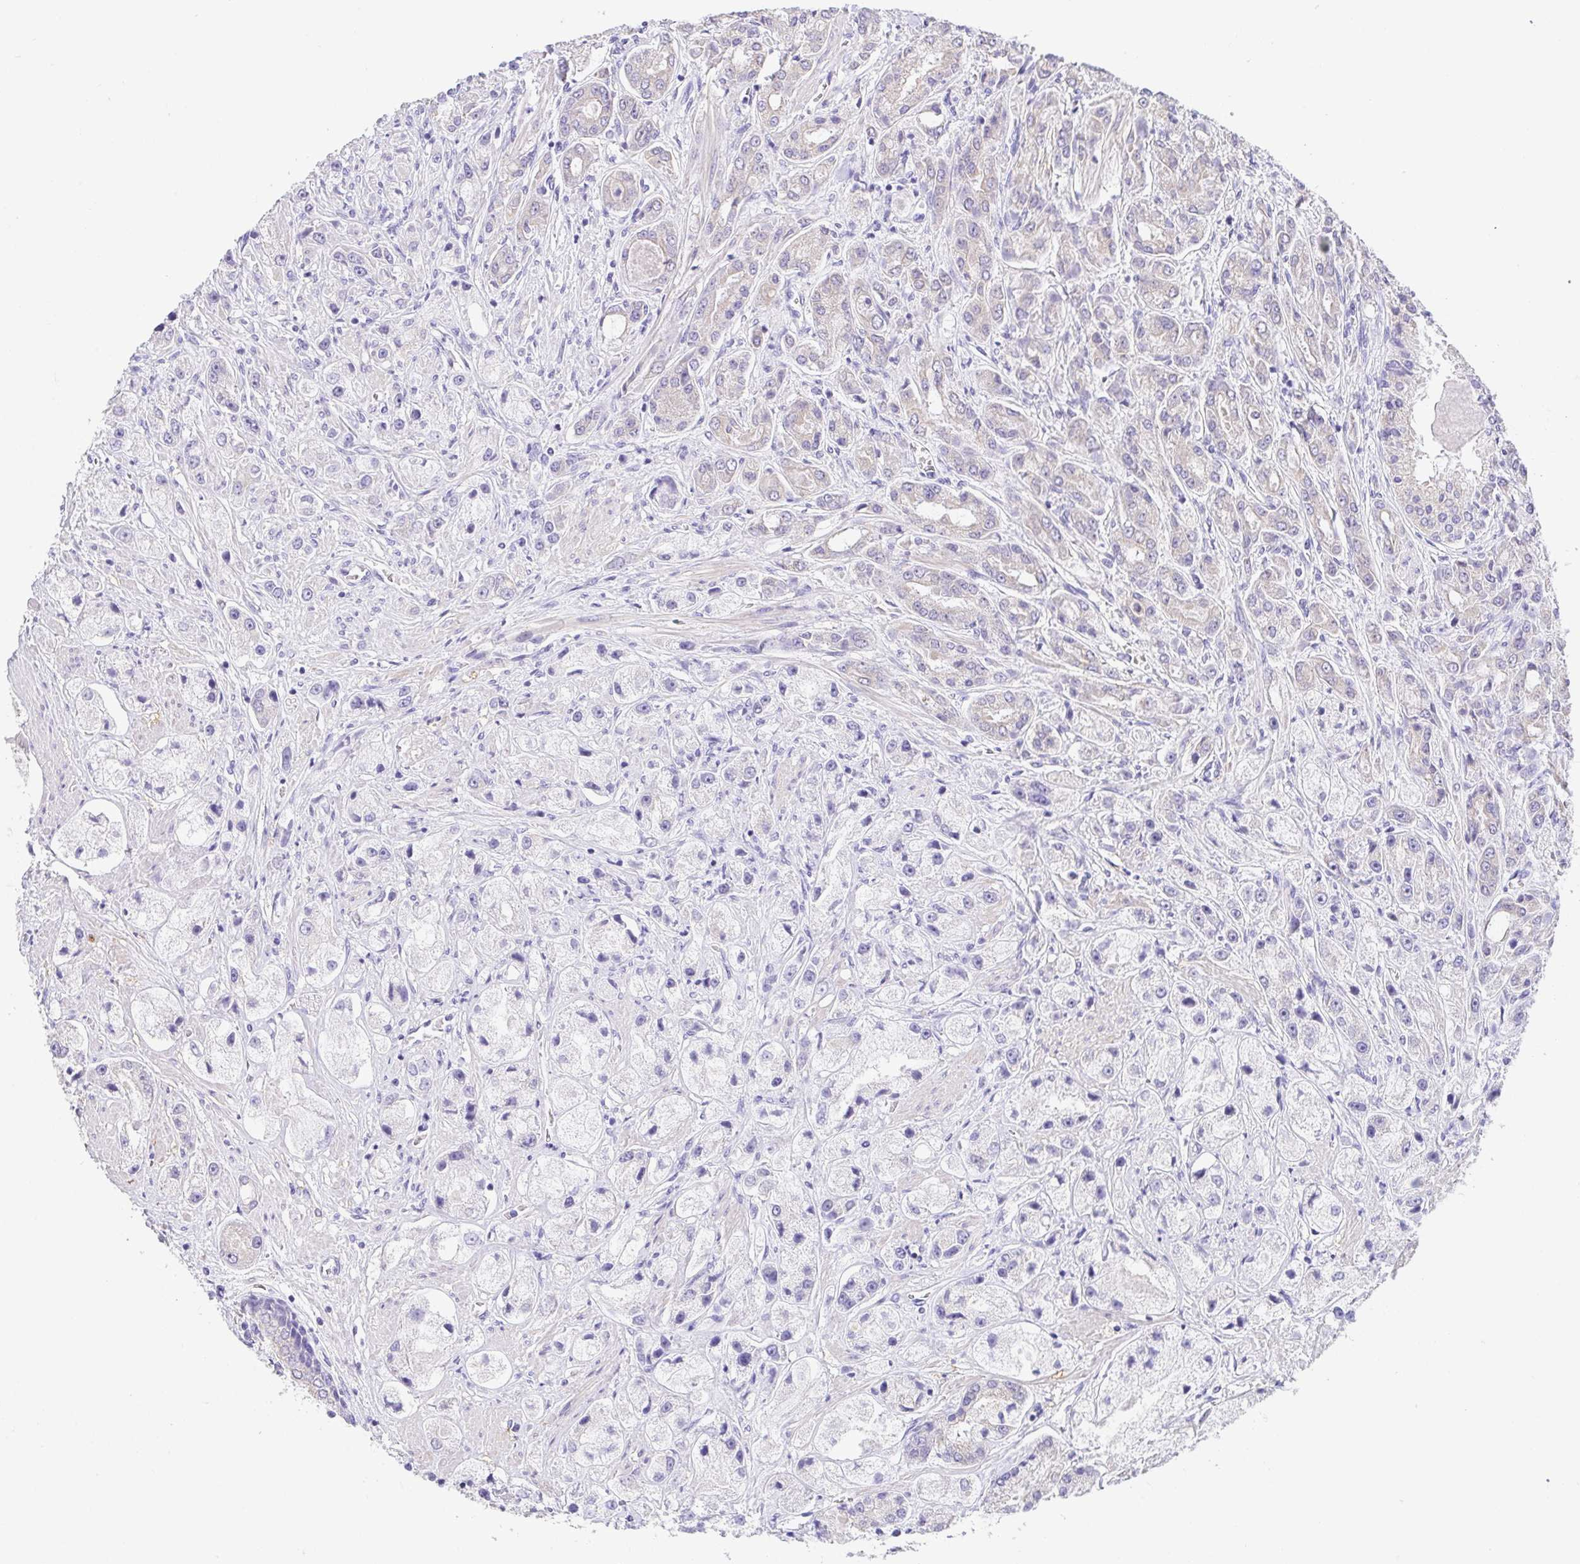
{"staining": {"intensity": "negative", "quantity": "none", "location": "none"}, "tissue": "prostate cancer", "cell_type": "Tumor cells", "image_type": "cancer", "snomed": [{"axis": "morphology", "description": "Adenocarcinoma, High grade"}, {"axis": "topography", "description": "Prostate"}], "caption": "The IHC micrograph has no significant positivity in tumor cells of prostate cancer tissue. (DAB (3,3'-diaminobenzidine) immunohistochemistry with hematoxylin counter stain).", "gene": "FABP3", "patient": {"sex": "male", "age": 67}}